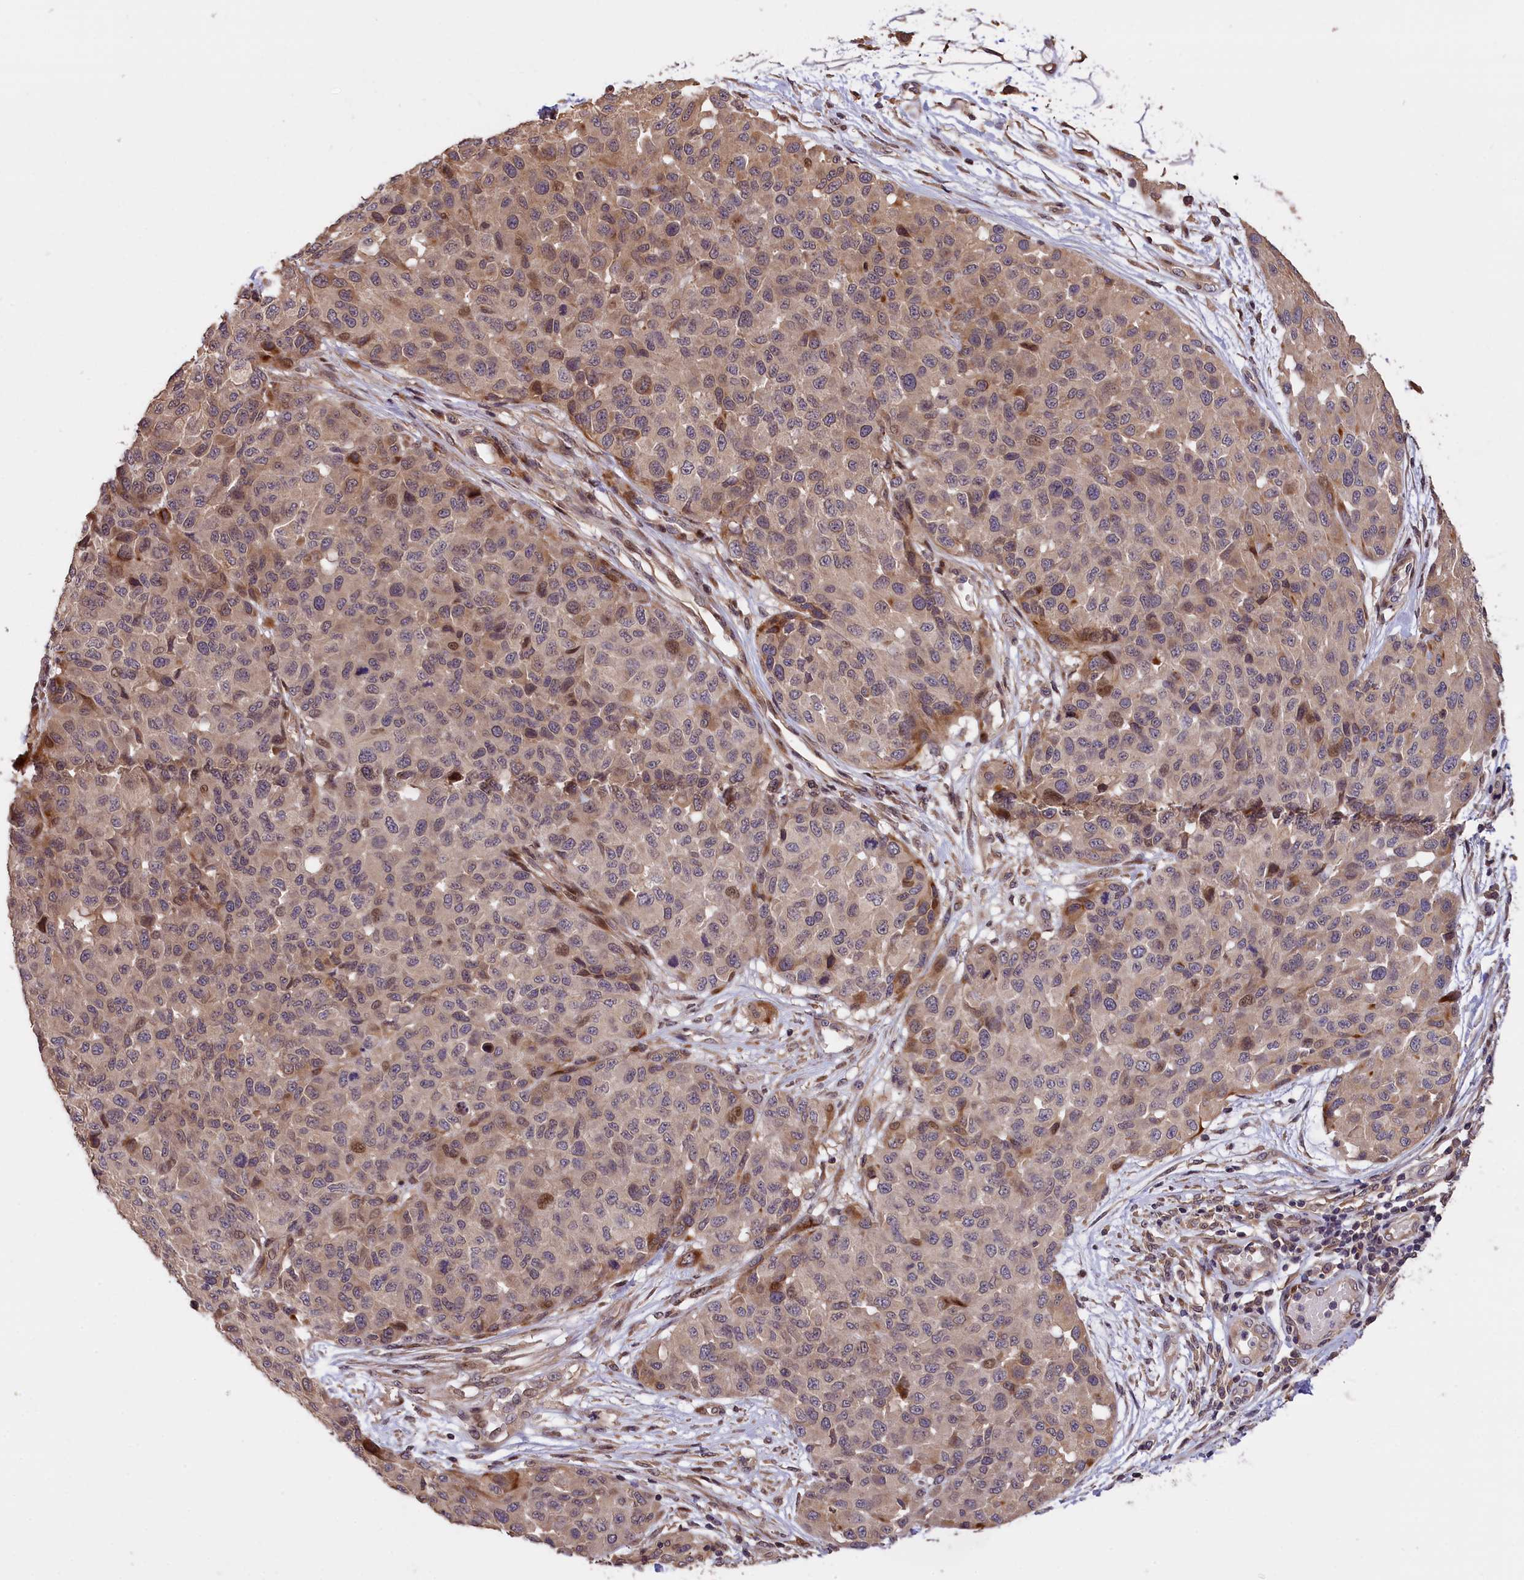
{"staining": {"intensity": "weak", "quantity": "25%-75%", "location": "cytoplasmic/membranous"}, "tissue": "melanoma", "cell_type": "Tumor cells", "image_type": "cancer", "snomed": [{"axis": "morphology", "description": "Normal tissue, NOS"}, {"axis": "morphology", "description": "Malignant melanoma, NOS"}, {"axis": "topography", "description": "Skin"}], "caption": "Human malignant melanoma stained for a protein (brown) exhibits weak cytoplasmic/membranous positive staining in approximately 25%-75% of tumor cells.", "gene": "DNAJB9", "patient": {"sex": "male", "age": 62}}